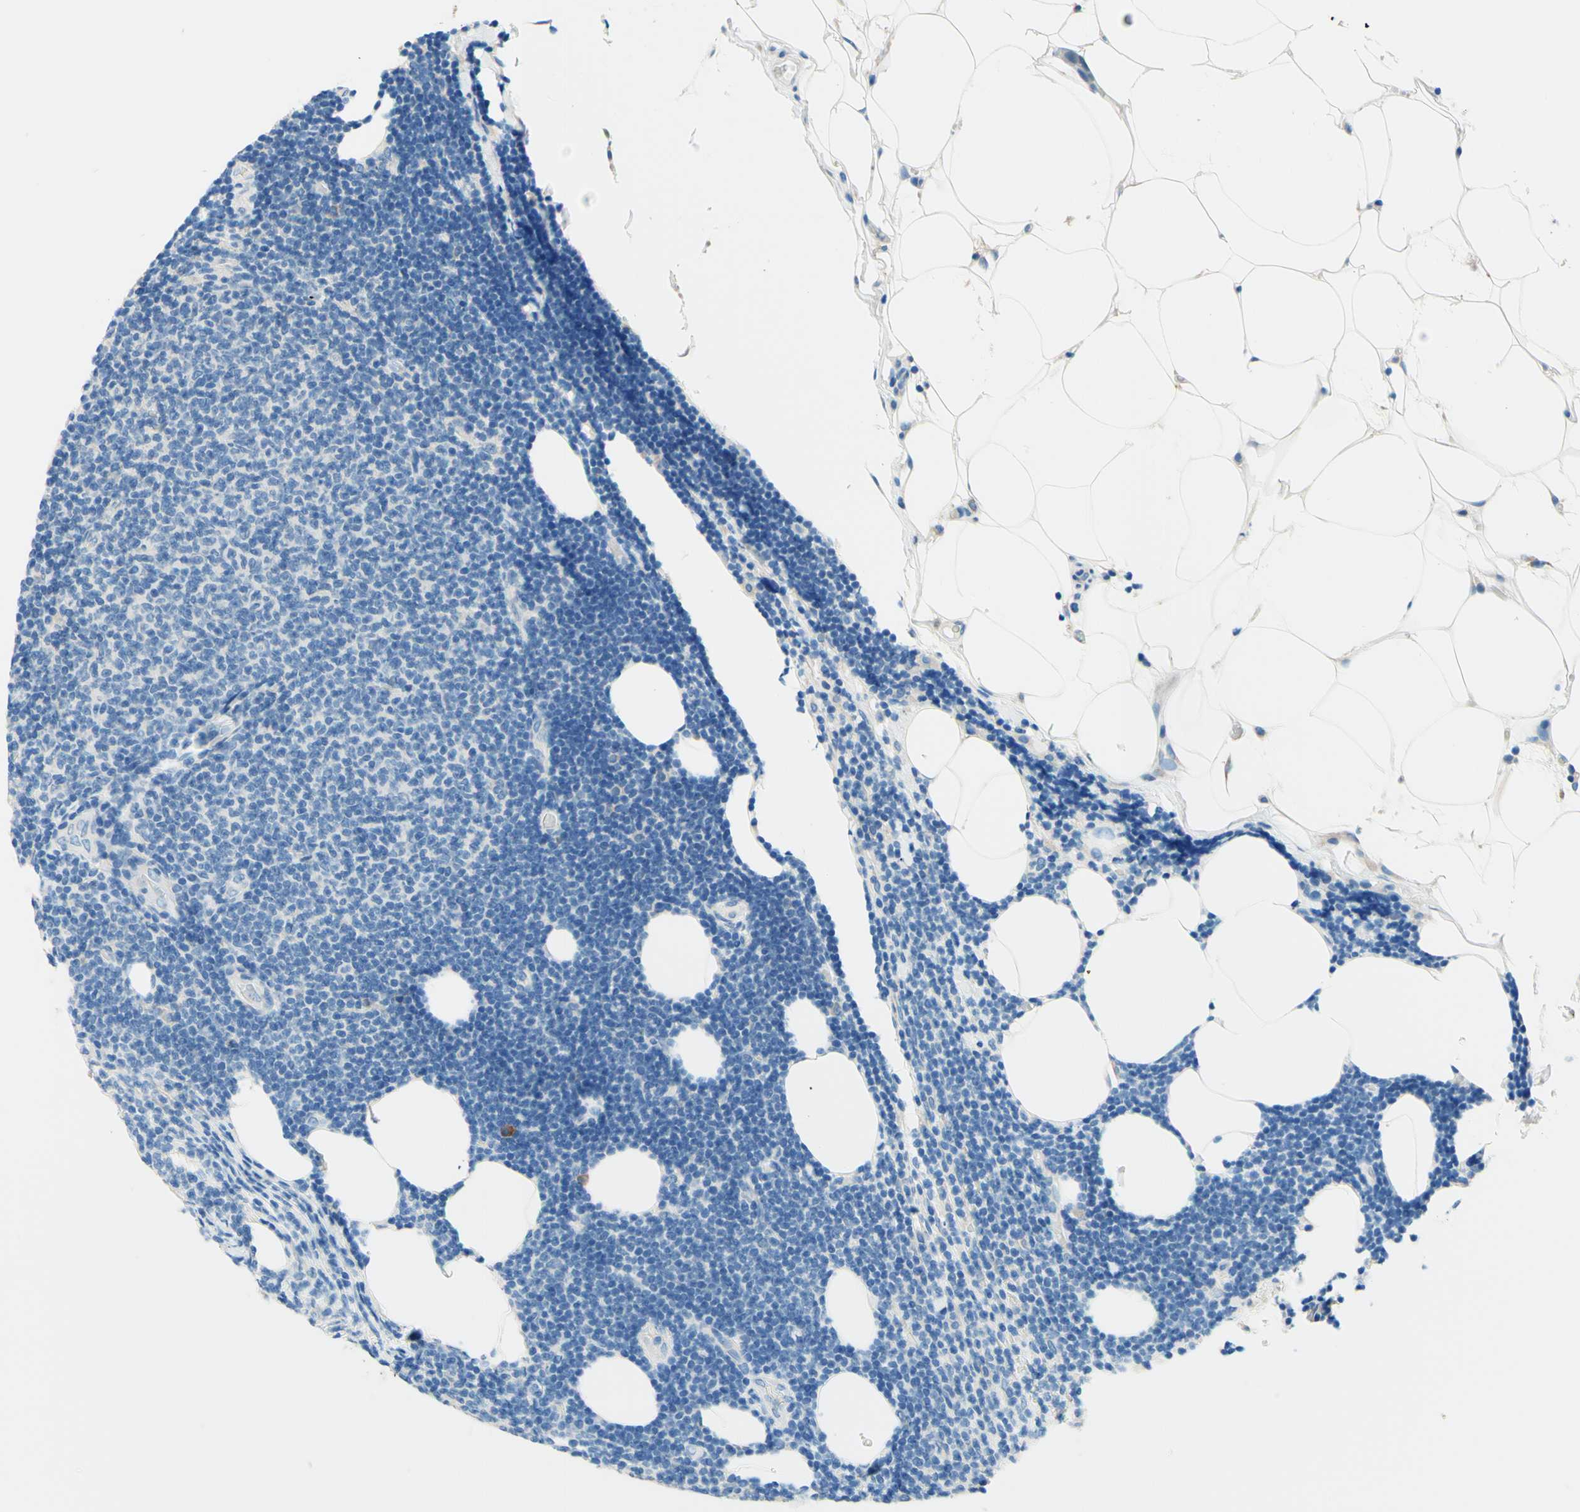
{"staining": {"intensity": "negative", "quantity": "none", "location": "none"}, "tissue": "lymphoma", "cell_type": "Tumor cells", "image_type": "cancer", "snomed": [{"axis": "morphology", "description": "Malignant lymphoma, non-Hodgkin's type, Low grade"}, {"axis": "topography", "description": "Lymph node"}], "caption": "The immunohistochemistry (IHC) histopathology image has no significant positivity in tumor cells of low-grade malignant lymphoma, non-Hodgkin's type tissue.", "gene": "PASD1", "patient": {"sex": "male", "age": 66}}